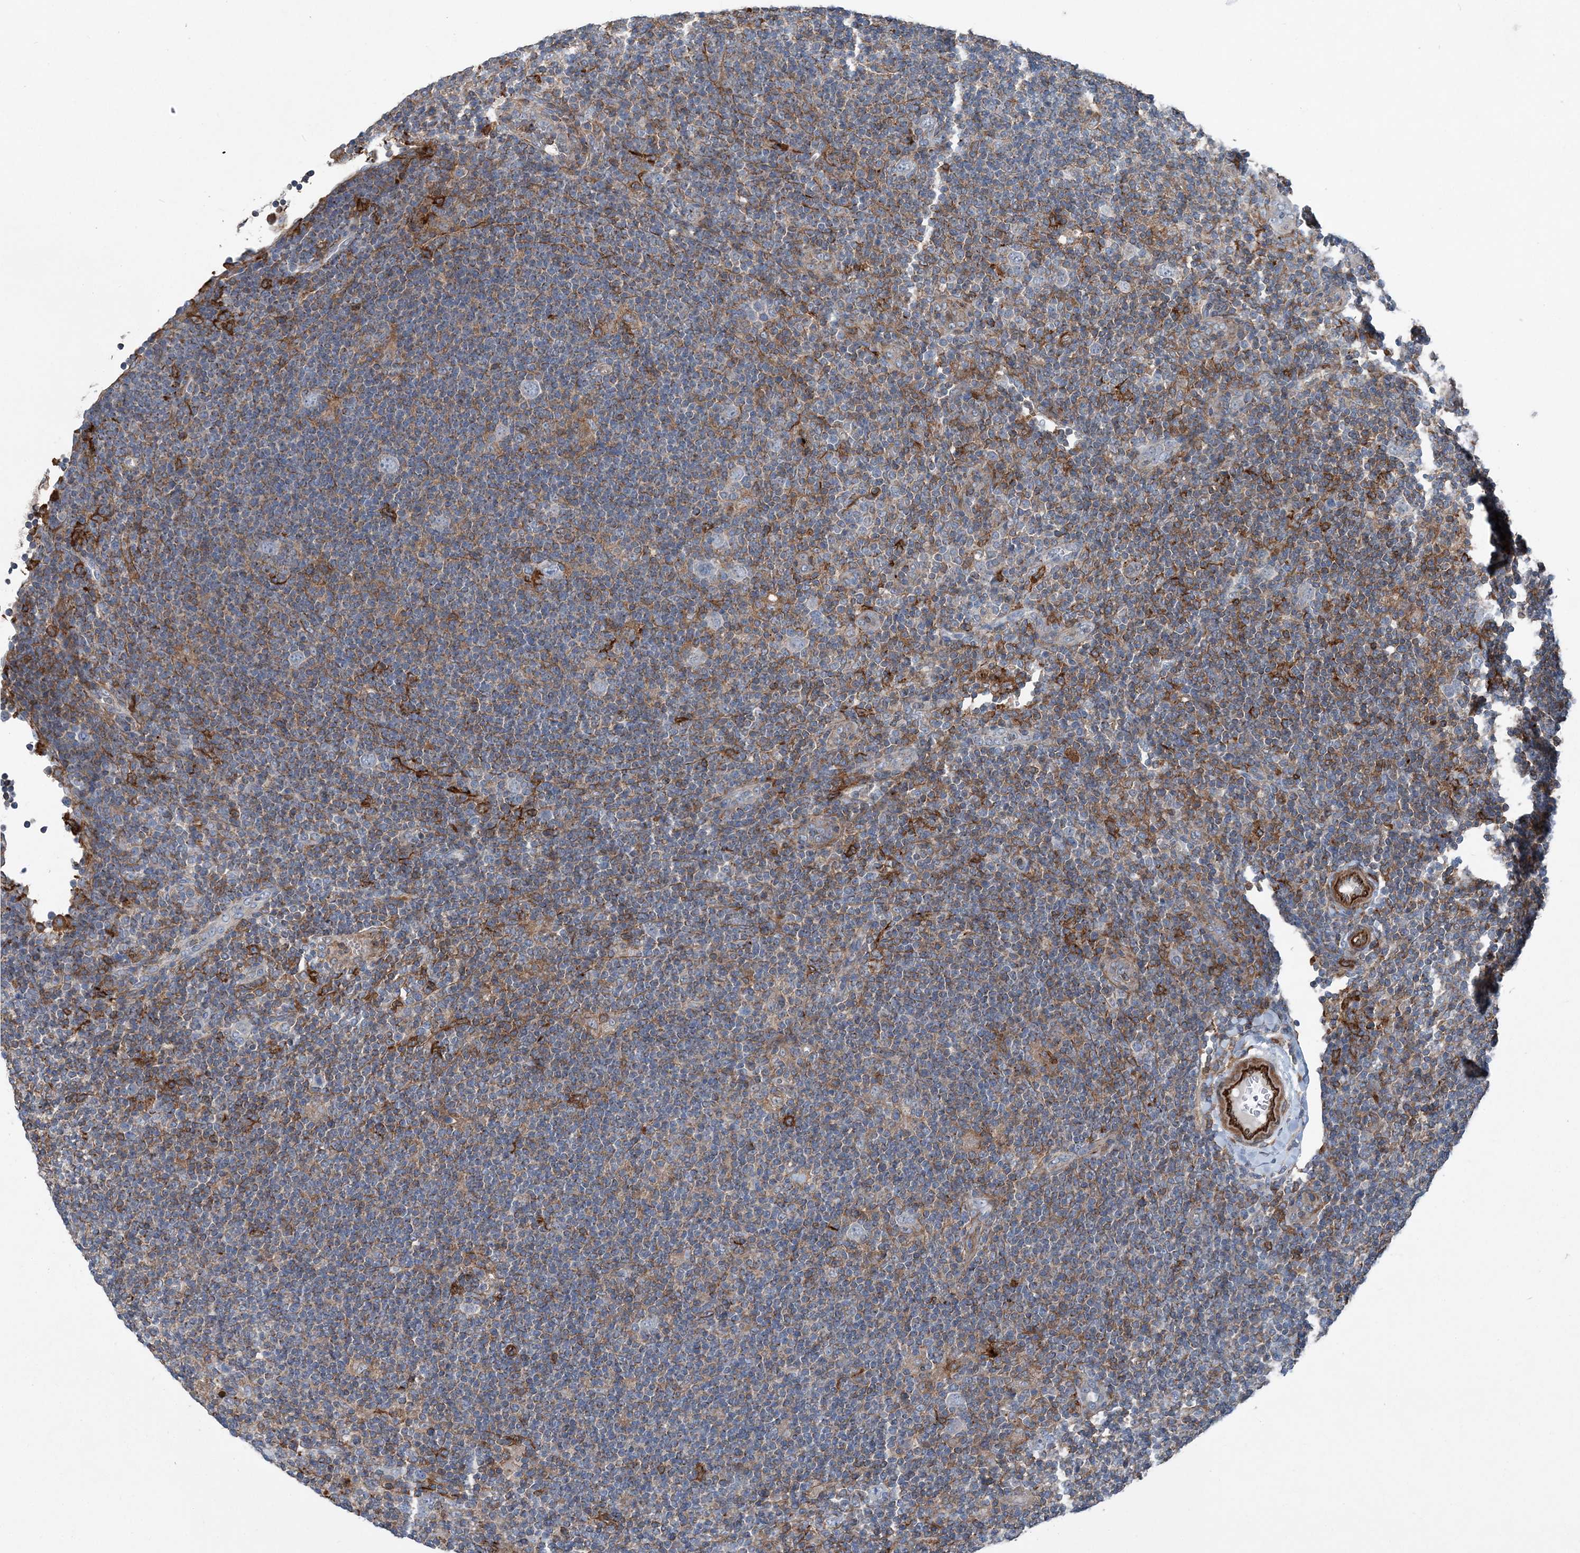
{"staining": {"intensity": "negative", "quantity": "none", "location": "none"}, "tissue": "lymphoma", "cell_type": "Tumor cells", "image_type": "cancer", "snomed": [{"axis": "morphology", "description": "Hodgkin's disease, NOS"}, {"axis": "topography", "description": "Lymph node"}], "caption": "A high-resolution image shows IHC staining of lymphoma, which exhibits no significant positivity in tumor cells.", "gene": "DGUOK", "patient": {"sex": "female", "age": 57}}